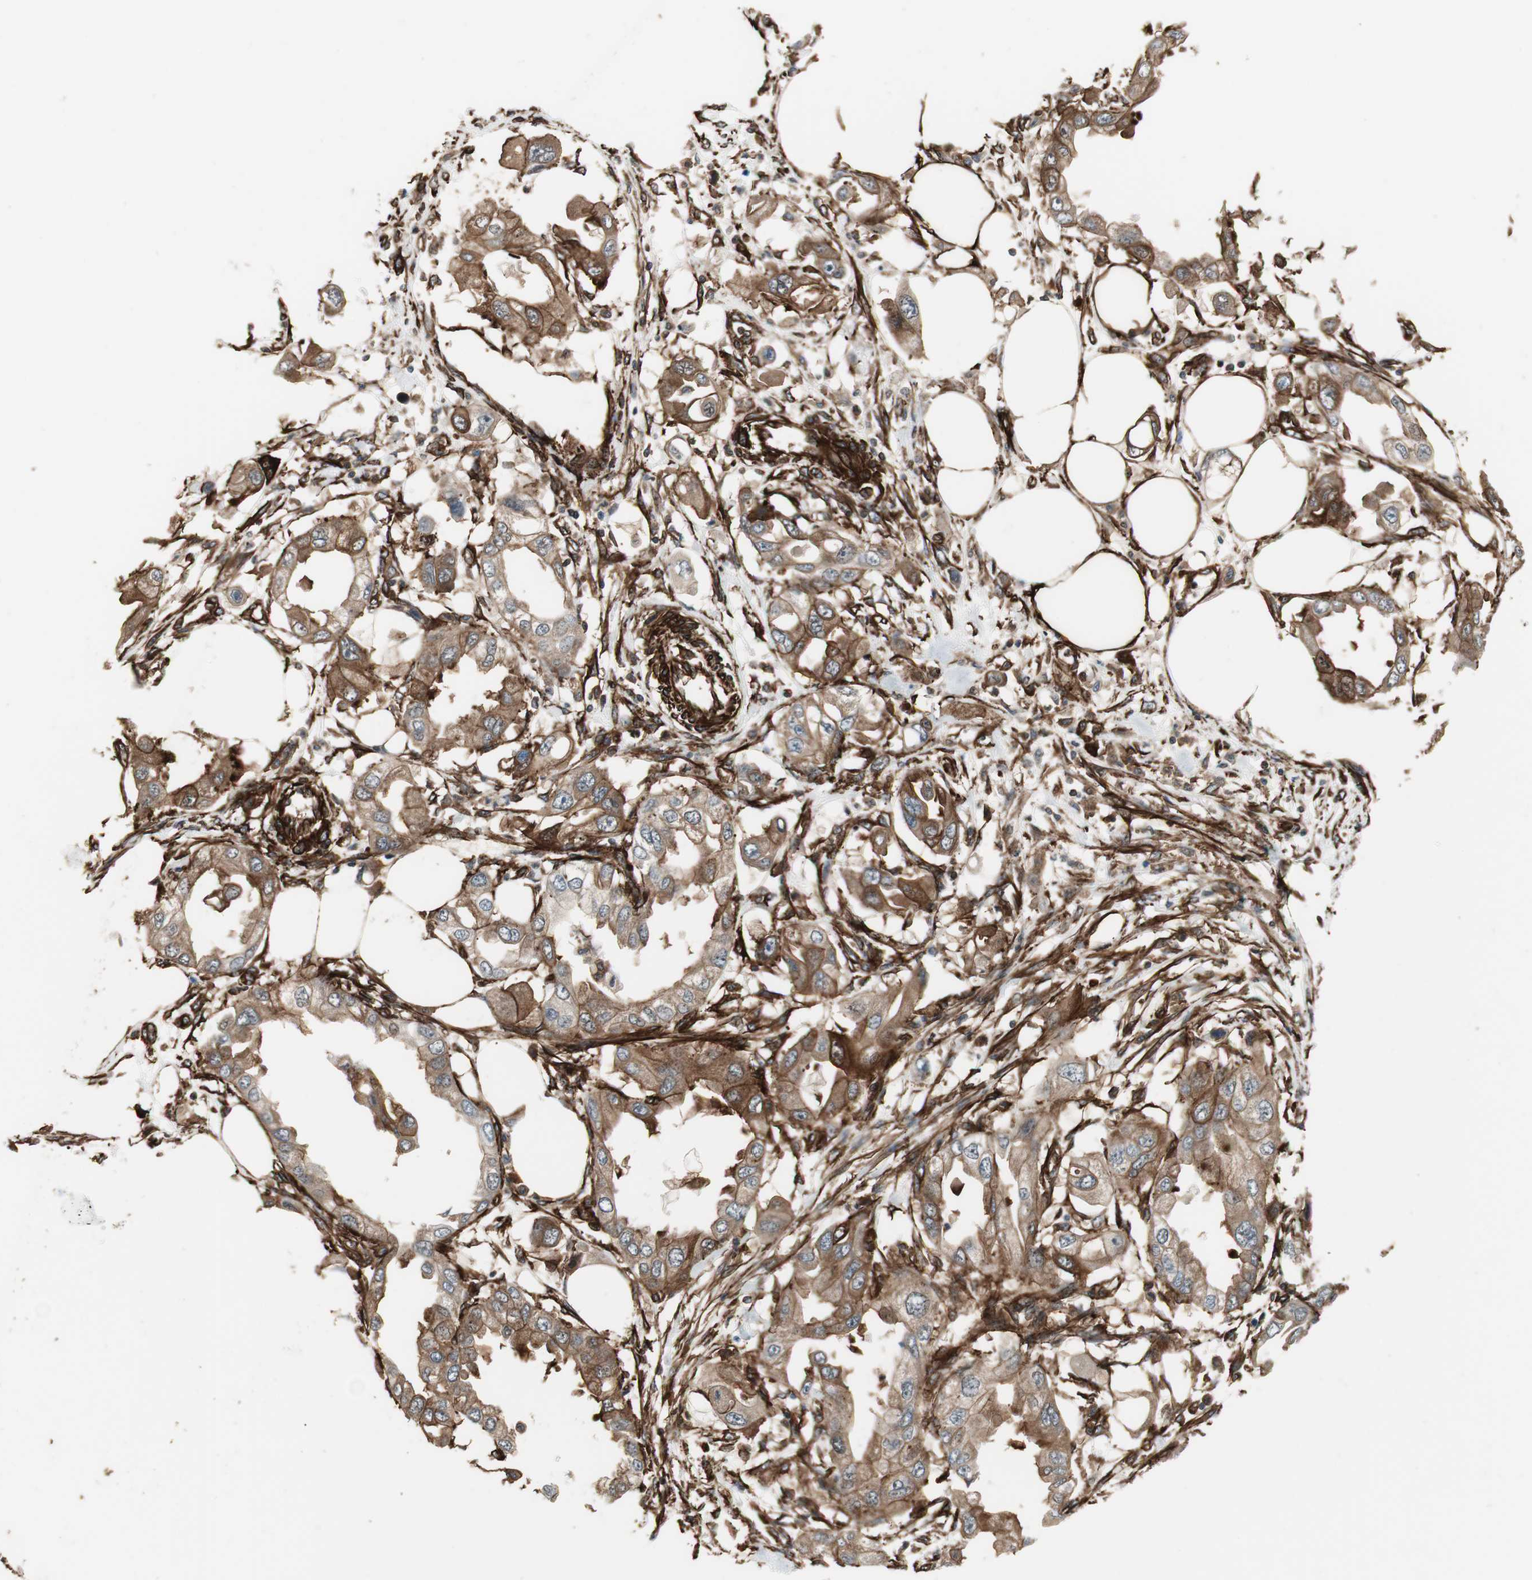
{"staining": {"intensity": "moderate", "quantity": ">75%", "location": "cytoplasmic/membranous"}, "tissue": "endometrial cancer", "cell_type": "Tumor cells", "image_type": "cancer", "snomed": [{"axis": "morphology", "description": "Adenocarcinoma, NOS"}, {"axis": "topography", "description": "Endometrium"}], "caption": "Protein staining of adenocarcinoma (endometrial) tissue reveals moderate cytoplasmic/membranous positivity in about >75% of tumor cells. (DAB IHC, brown staining for protein, blue staining for nuclei).", "gene": "PTPN11", "patient": {"sex": "female", "age": 67}}